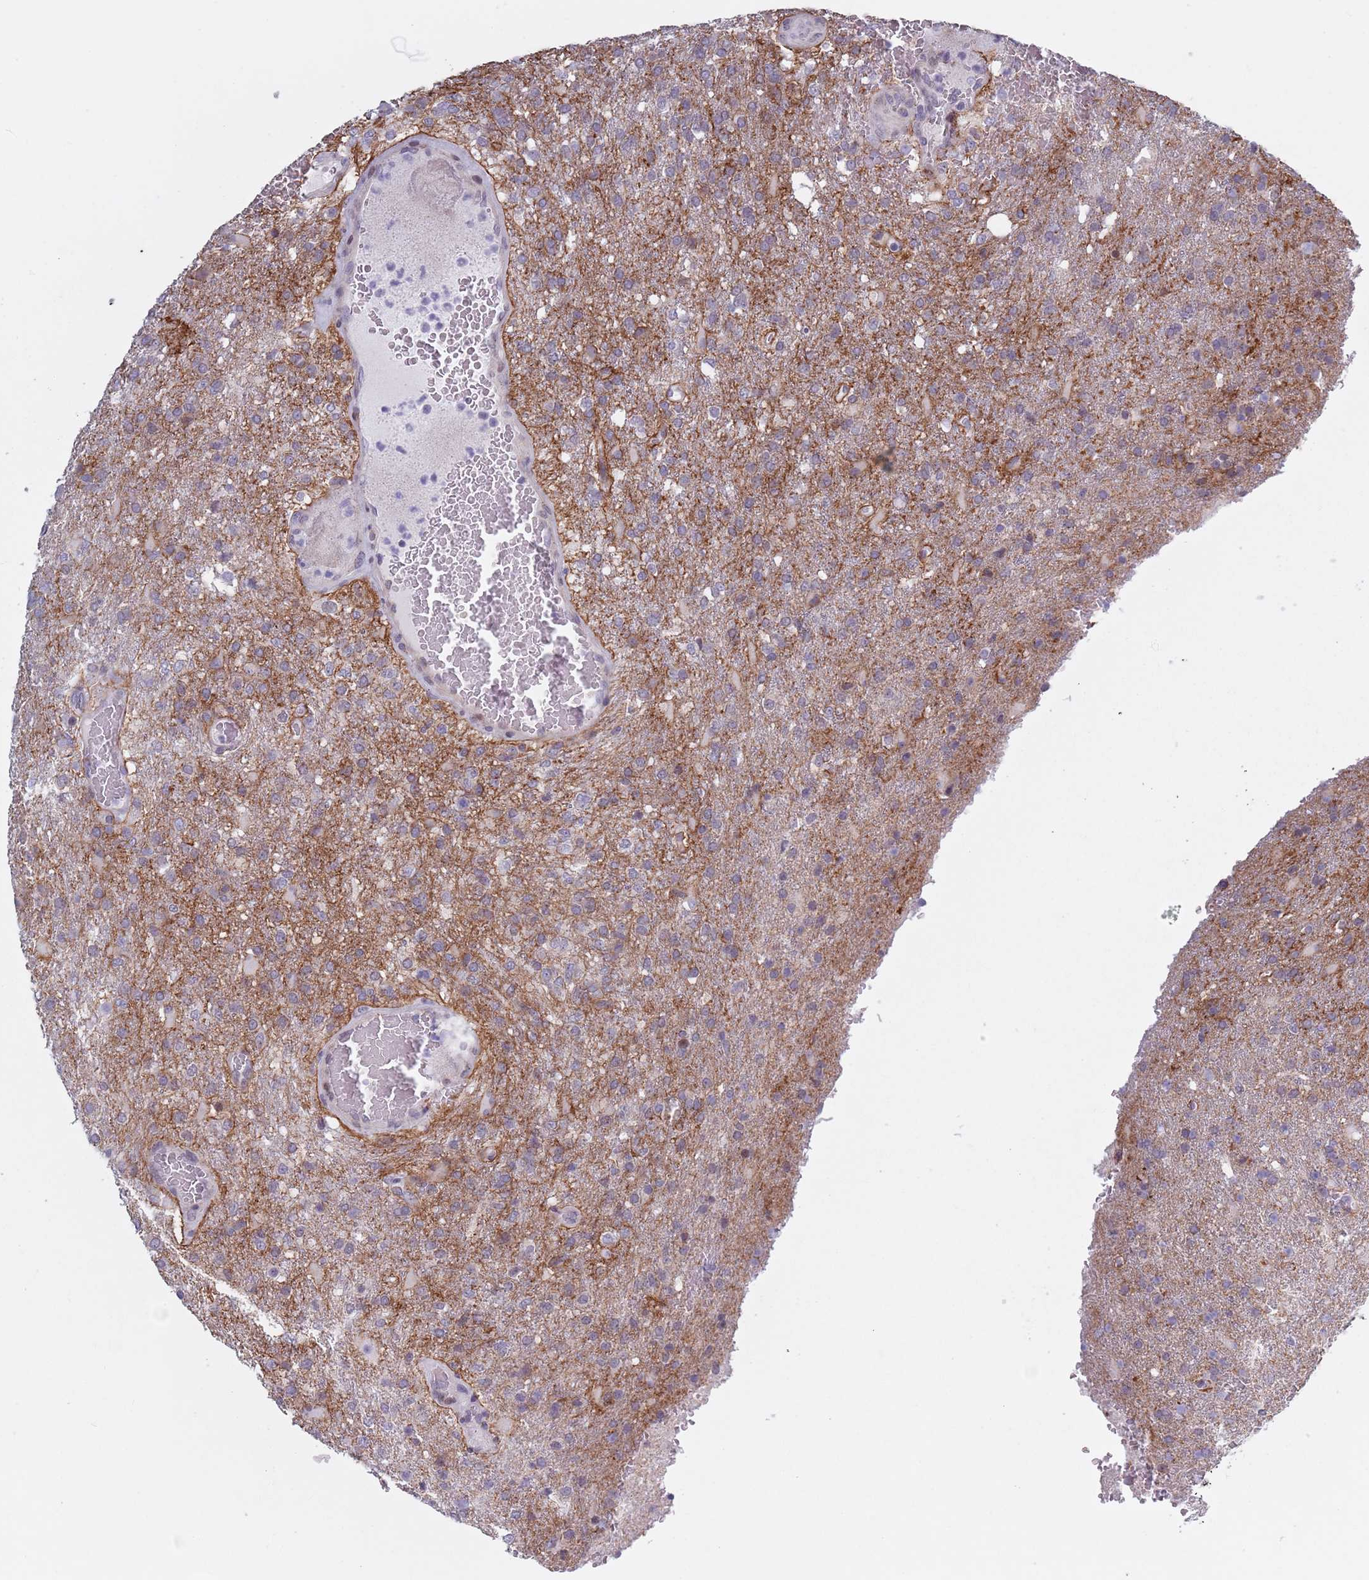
{"staining": {"intensity": "negative", "quantity": "none", "location": "none"}, "tissue": "glioma", "cell_type": "Tumor cells", "image_type": "cancer", "snomed": [{"axis": "morphology", "description": "Glioma, malignant, High grade"}, {"axis": "topography", "description": "Brain"}], "caption": "Protein analysis of glioma exhibits no significant staining in tumor cells.", "gene": "ZKSCAN2", "patient": {"sex": "female", "age": 74}}